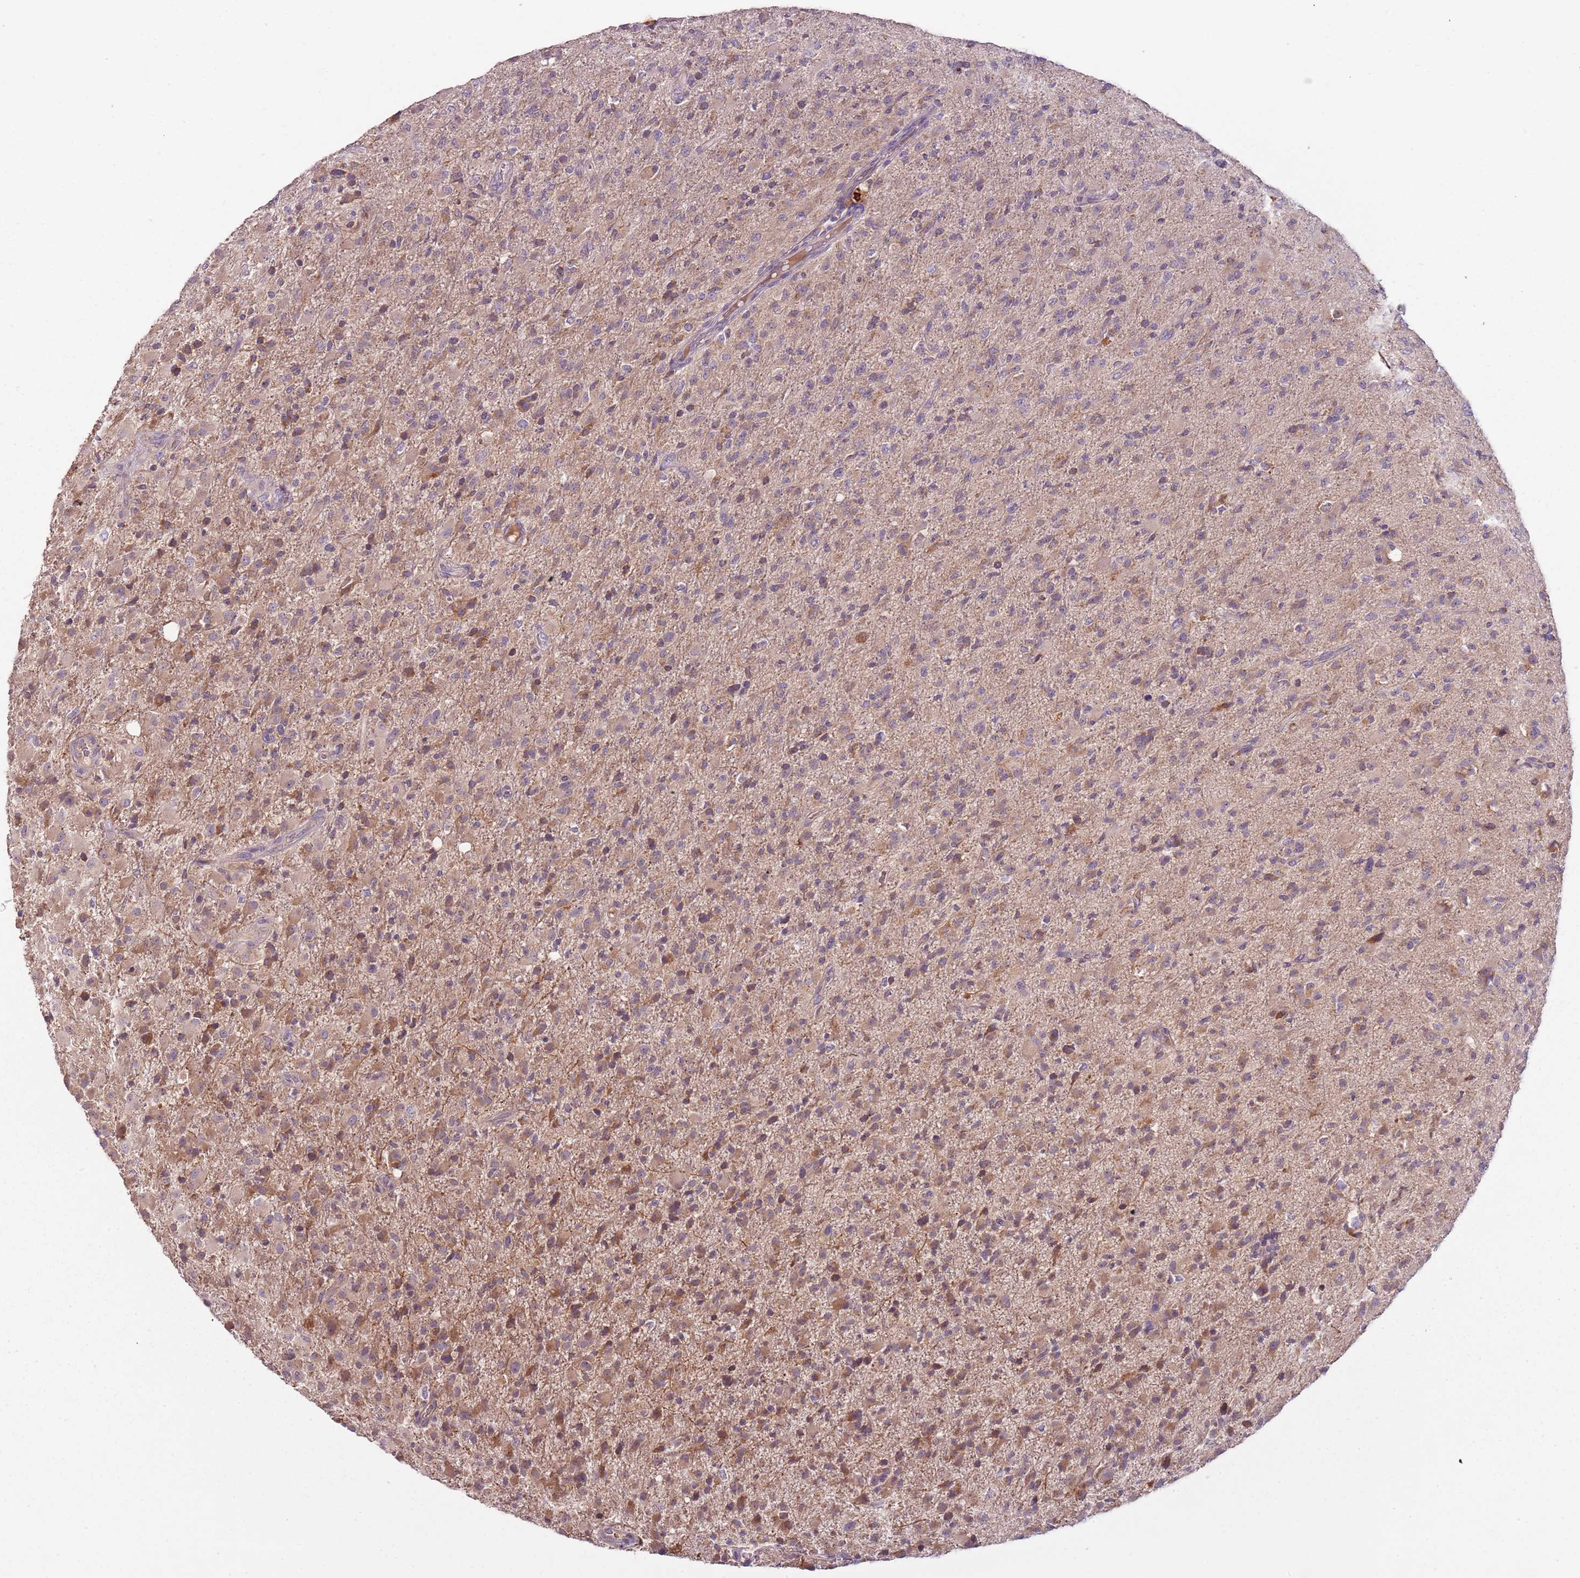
{"staining": {"intensity": "moderate", "quantity": "25%-75%", "location": "cytoplasmic/membranous"}, "tissue": "glioma", "cell_type": "Tumor cells", "image_type": "cancer", "snomed": [{"axis": "morphology", "description": "Glioma, malignant, Low grade"}, {"axis": "topography", "description": "Brain"}], "caption": "Immunohistochemical staining of human glioma exhibits medium levels of moderate cytoplasmic/membranous protein expression in about 25%-75% of tumor cells.", "gene": "FECH", "patient": {"sex": "male", "age": 65}}